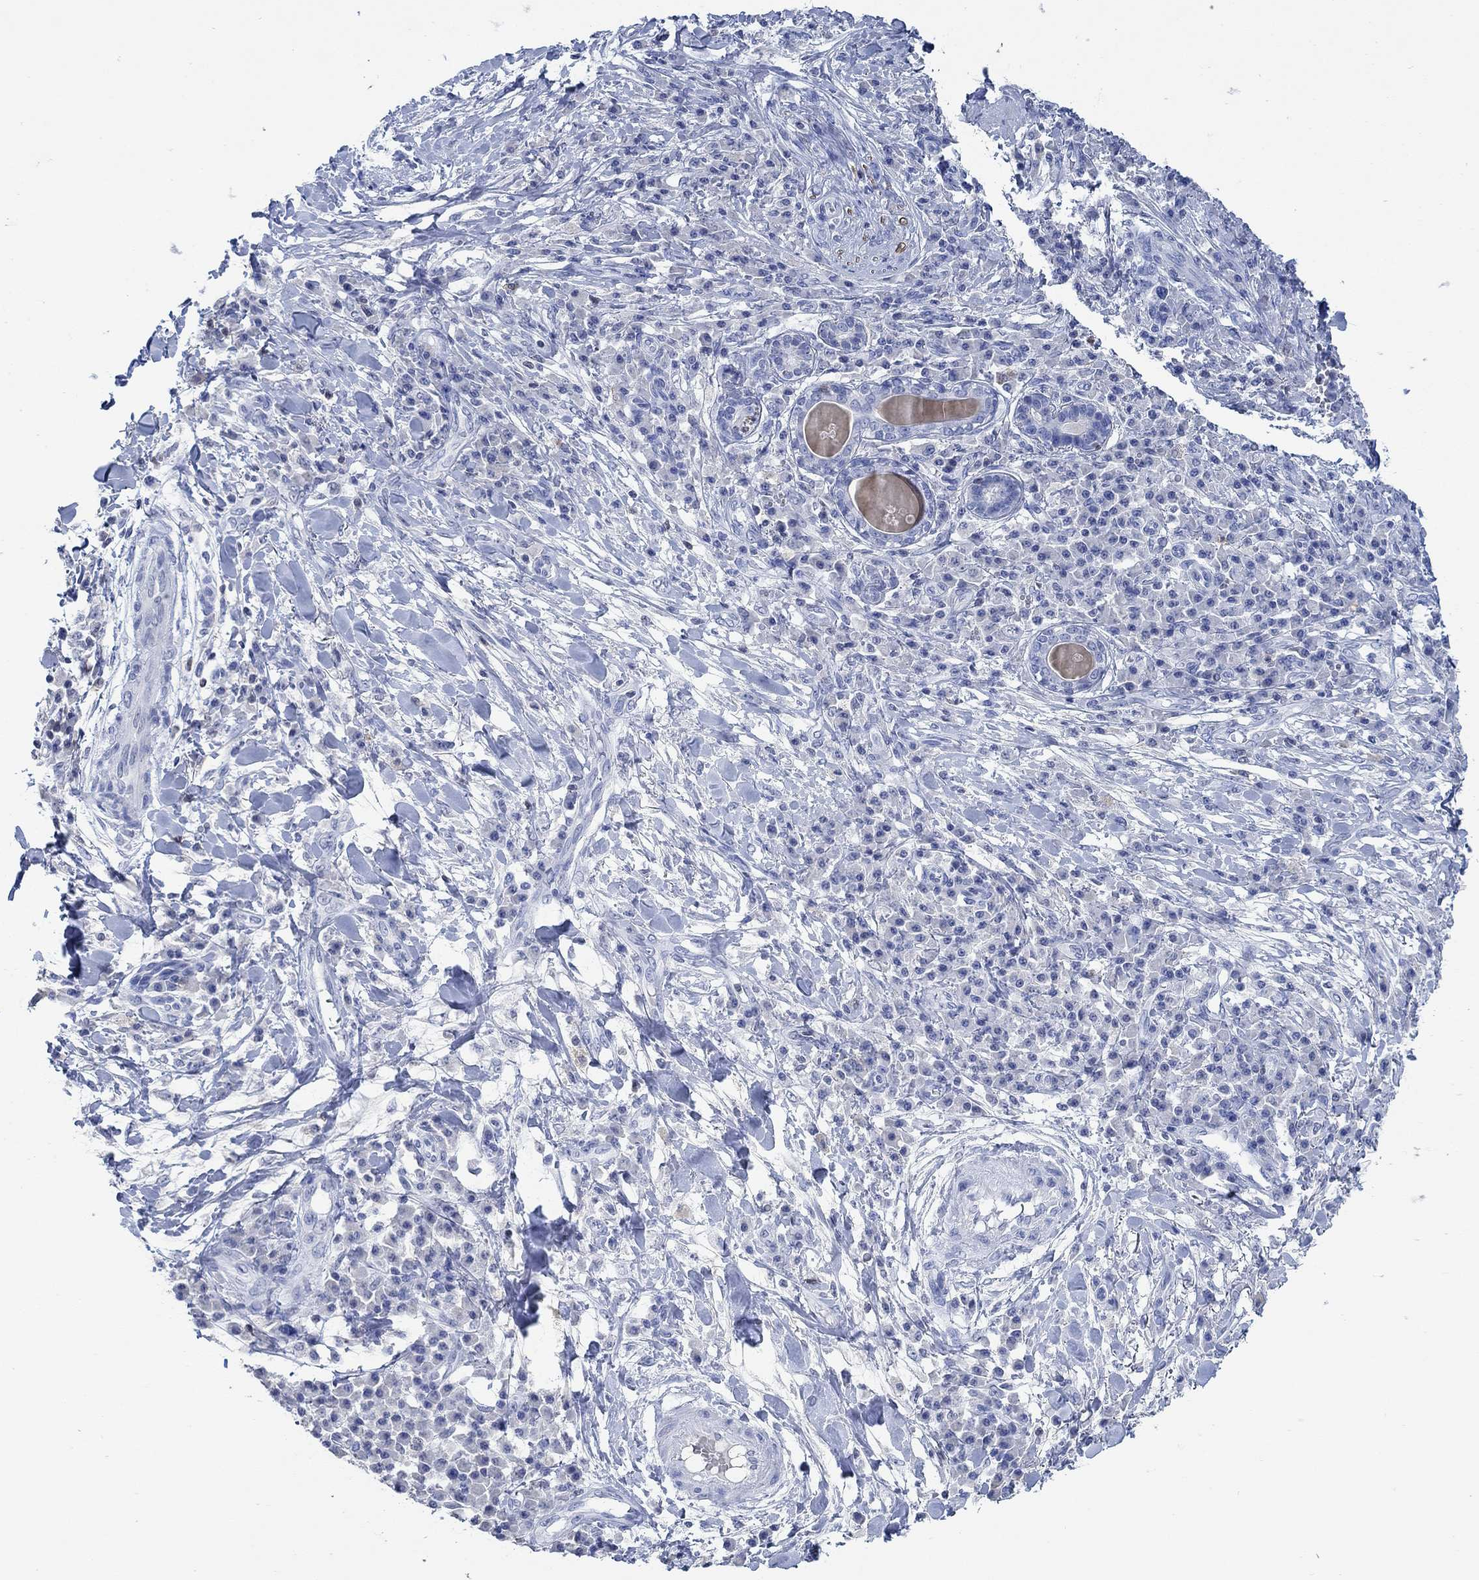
{"staining": {"intensity": "negative", "quantity": "none", "location": "none"}, "tissue": "skin cancer", "cell_type": "Tumor cells", "image_type": "cancer", "snomed": [{"axis": "morphology", "description": "Squamous cell carcinoma, NOS"}, {"axis": "topography", "description": "Skin"}], "caption": "The image displays no staining of tumor cells in skin squamous cell carcinoma.", "gene": "PPP1R17", "patient": {"sex": "male", "age": 92}}